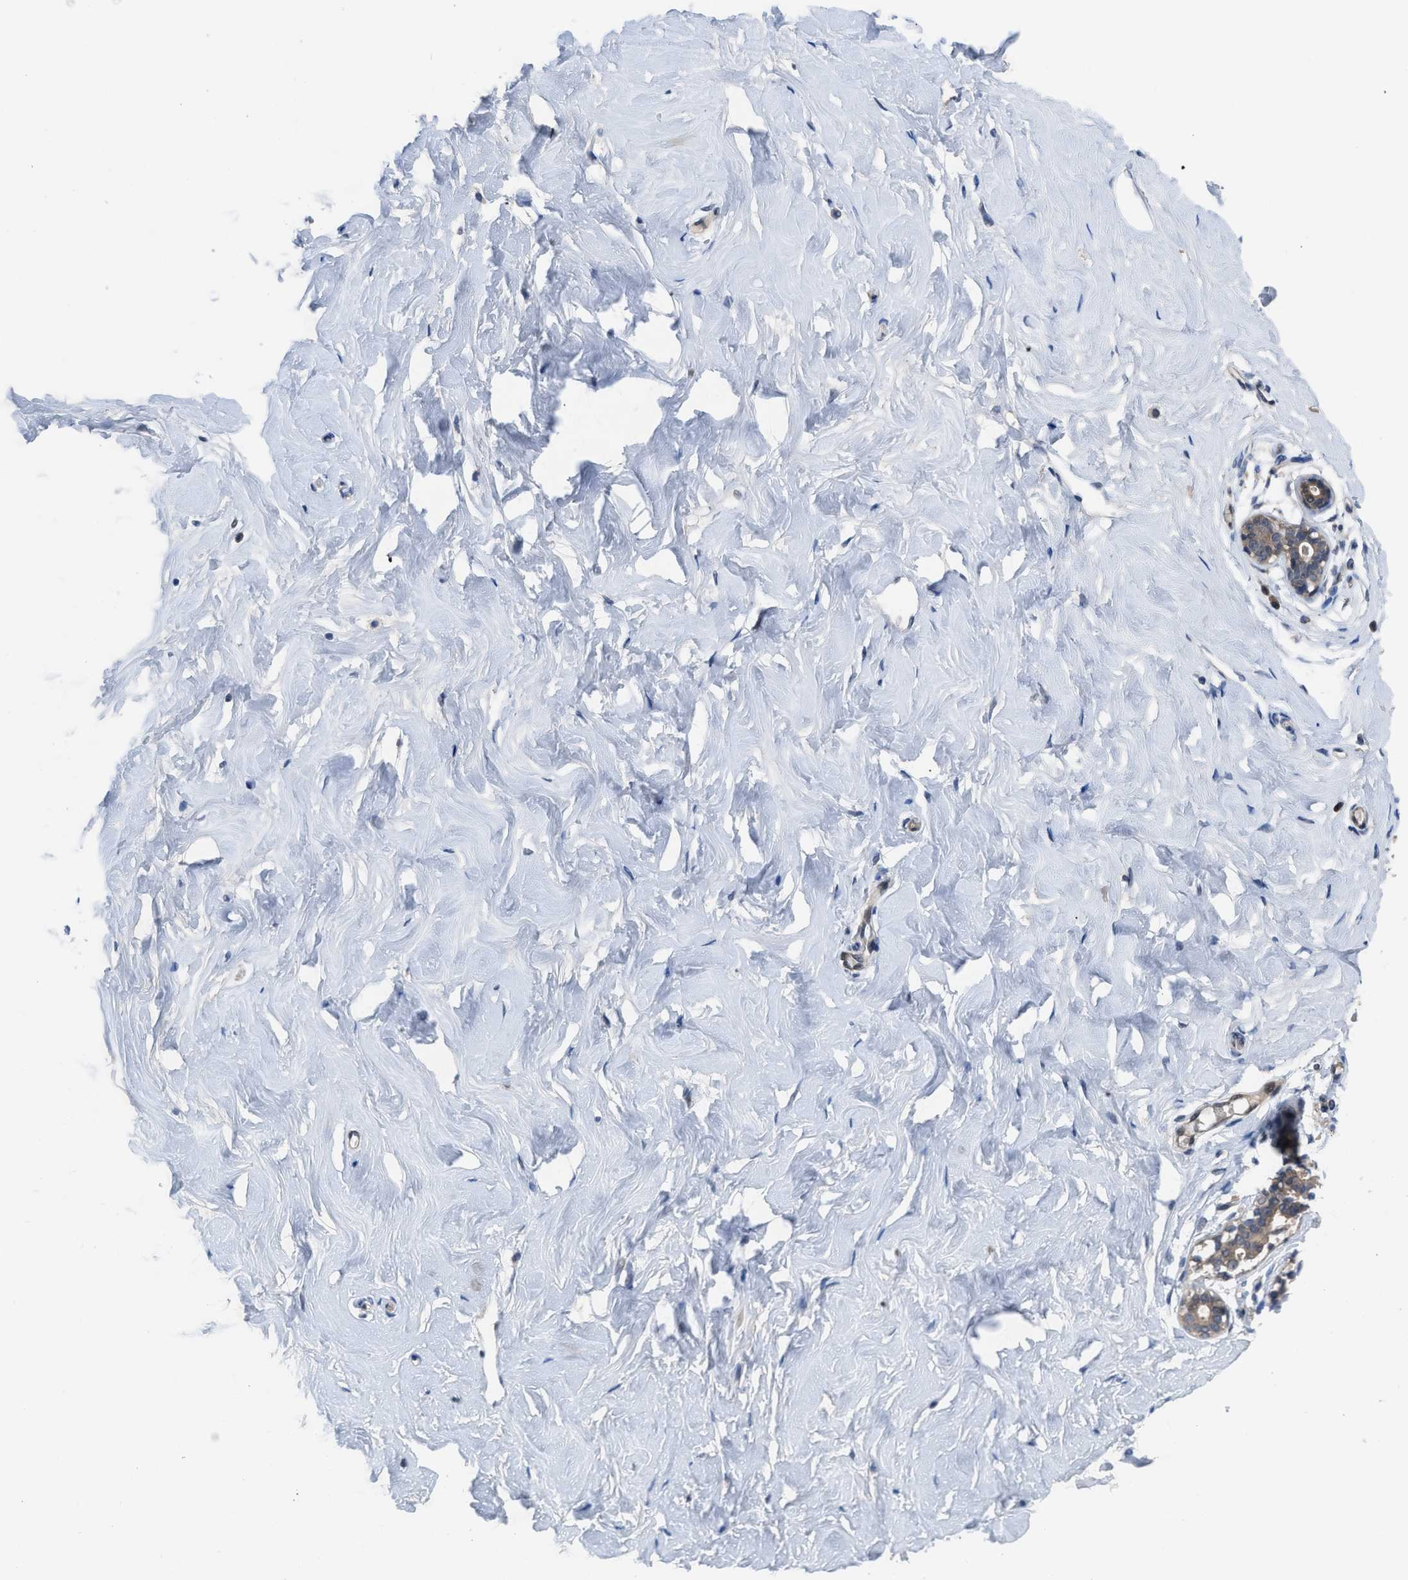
{"staining": {"intensity": "negative", "quantity": "none", "location": "none"}, "tissue": "breast", "cell_type": "Adipocytes", "image_type": "normal", "snomed": [{"axis": "morphology", "description": "Normal tissue, NOS"}, {"axis": "topography", "description": "Breast"}], "caption": "An IHC image of unremarkable breast is shown. There is no staining in adipocytes of breast.", "gene": "IL17RE", "patient": {"sex": "female", "age": 23}}